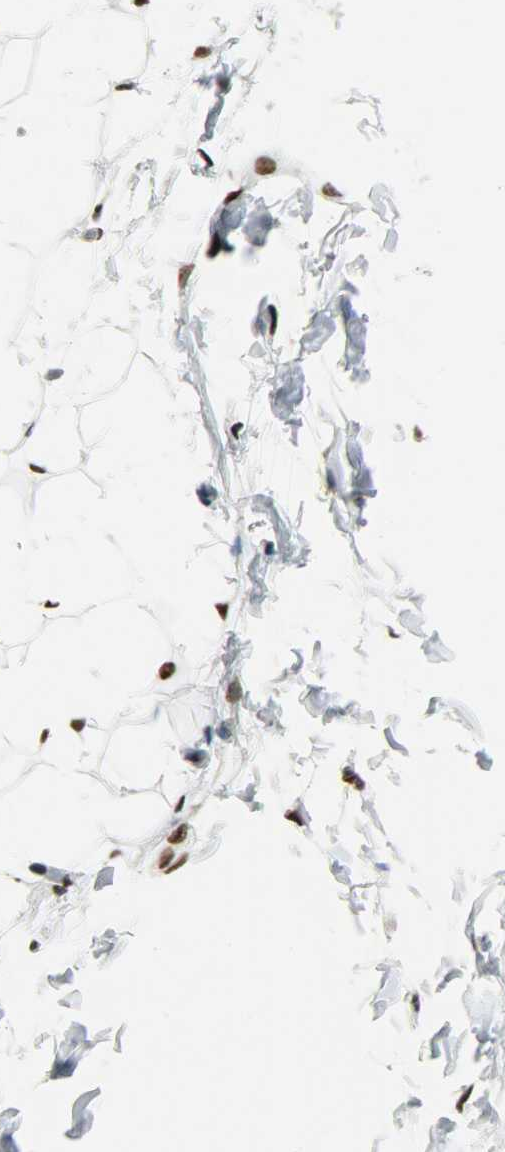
{"staining": {"intensity": "strong", "quantity": ">75%", "location": "nuclear"}, "tissue": "adipose tissue", "cell_type": "Adipocytes", "image_type": "normal", "snomed": [{"axis": "morphology", "description": "Normal tissue, NOS"}, {"axis": "topography", "description": "Soft tissue"}], "caption": "About >75% of adipocytes in unremarkable human adipose tissue reveal strong nuclear protein positivity as visualized by brown immunohistochemical staining.", "gene": "SSB", "patient": {"sex": "male", "age": 26}}